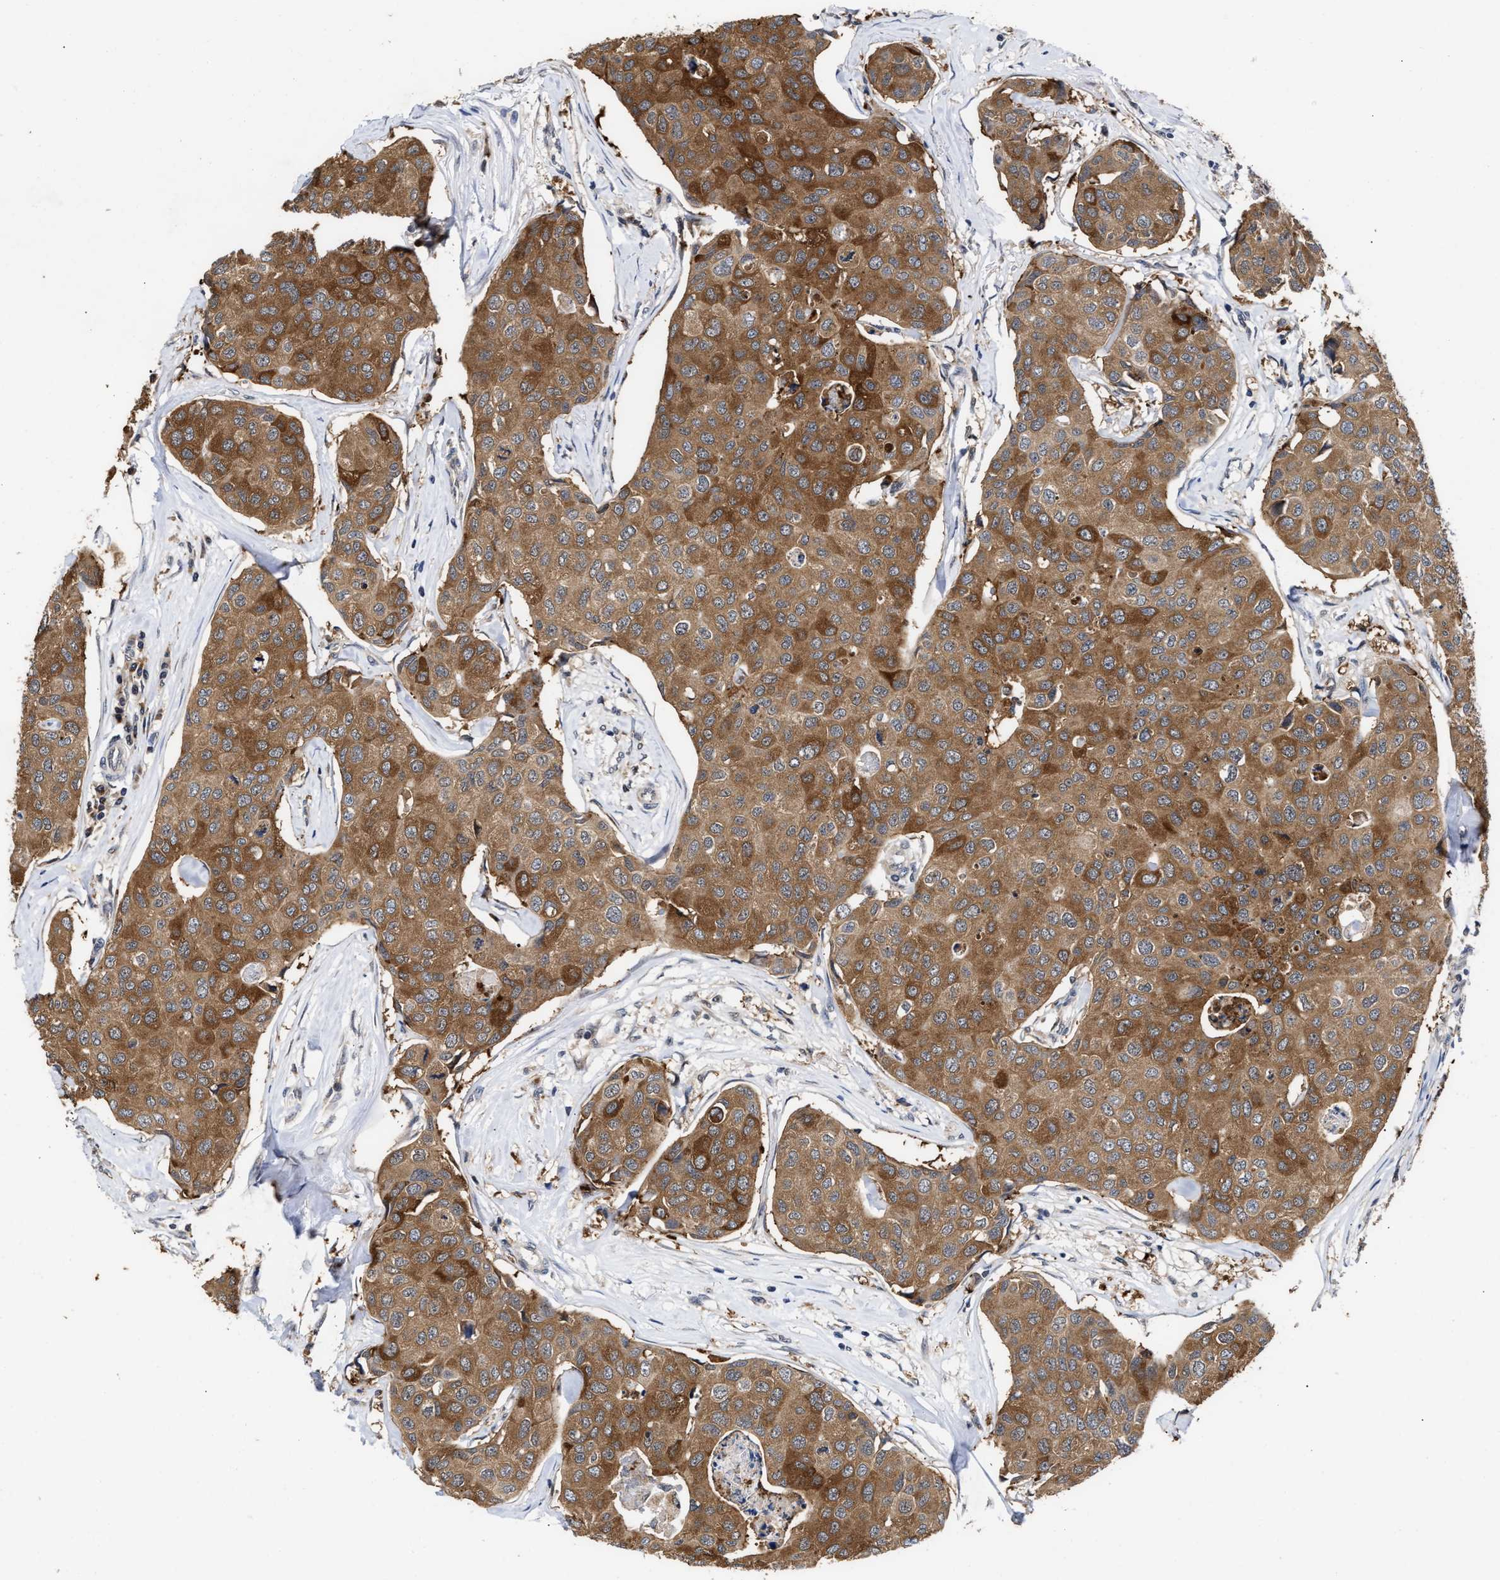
{"staining": {"intensity": "strong", "quantity": ">75%", "location": "cytoplasmic/membranous"}, "tissue": "breast cancer", "cell_type": "Tumor cells", "image_type": "cancer", "snomed": [{"axis": "morphology", "description": "Duct carcinoma"}, {"axis": "topography", "description": "Breast"}], "caption": "Tumor cells display high levels of strong cytoplasmic/membranous expression in about >75% of cells in infiltrating ductal carcinoma (breast).", "gene": "CLIP2", "patient": {"sex": "female", "age": 80}}